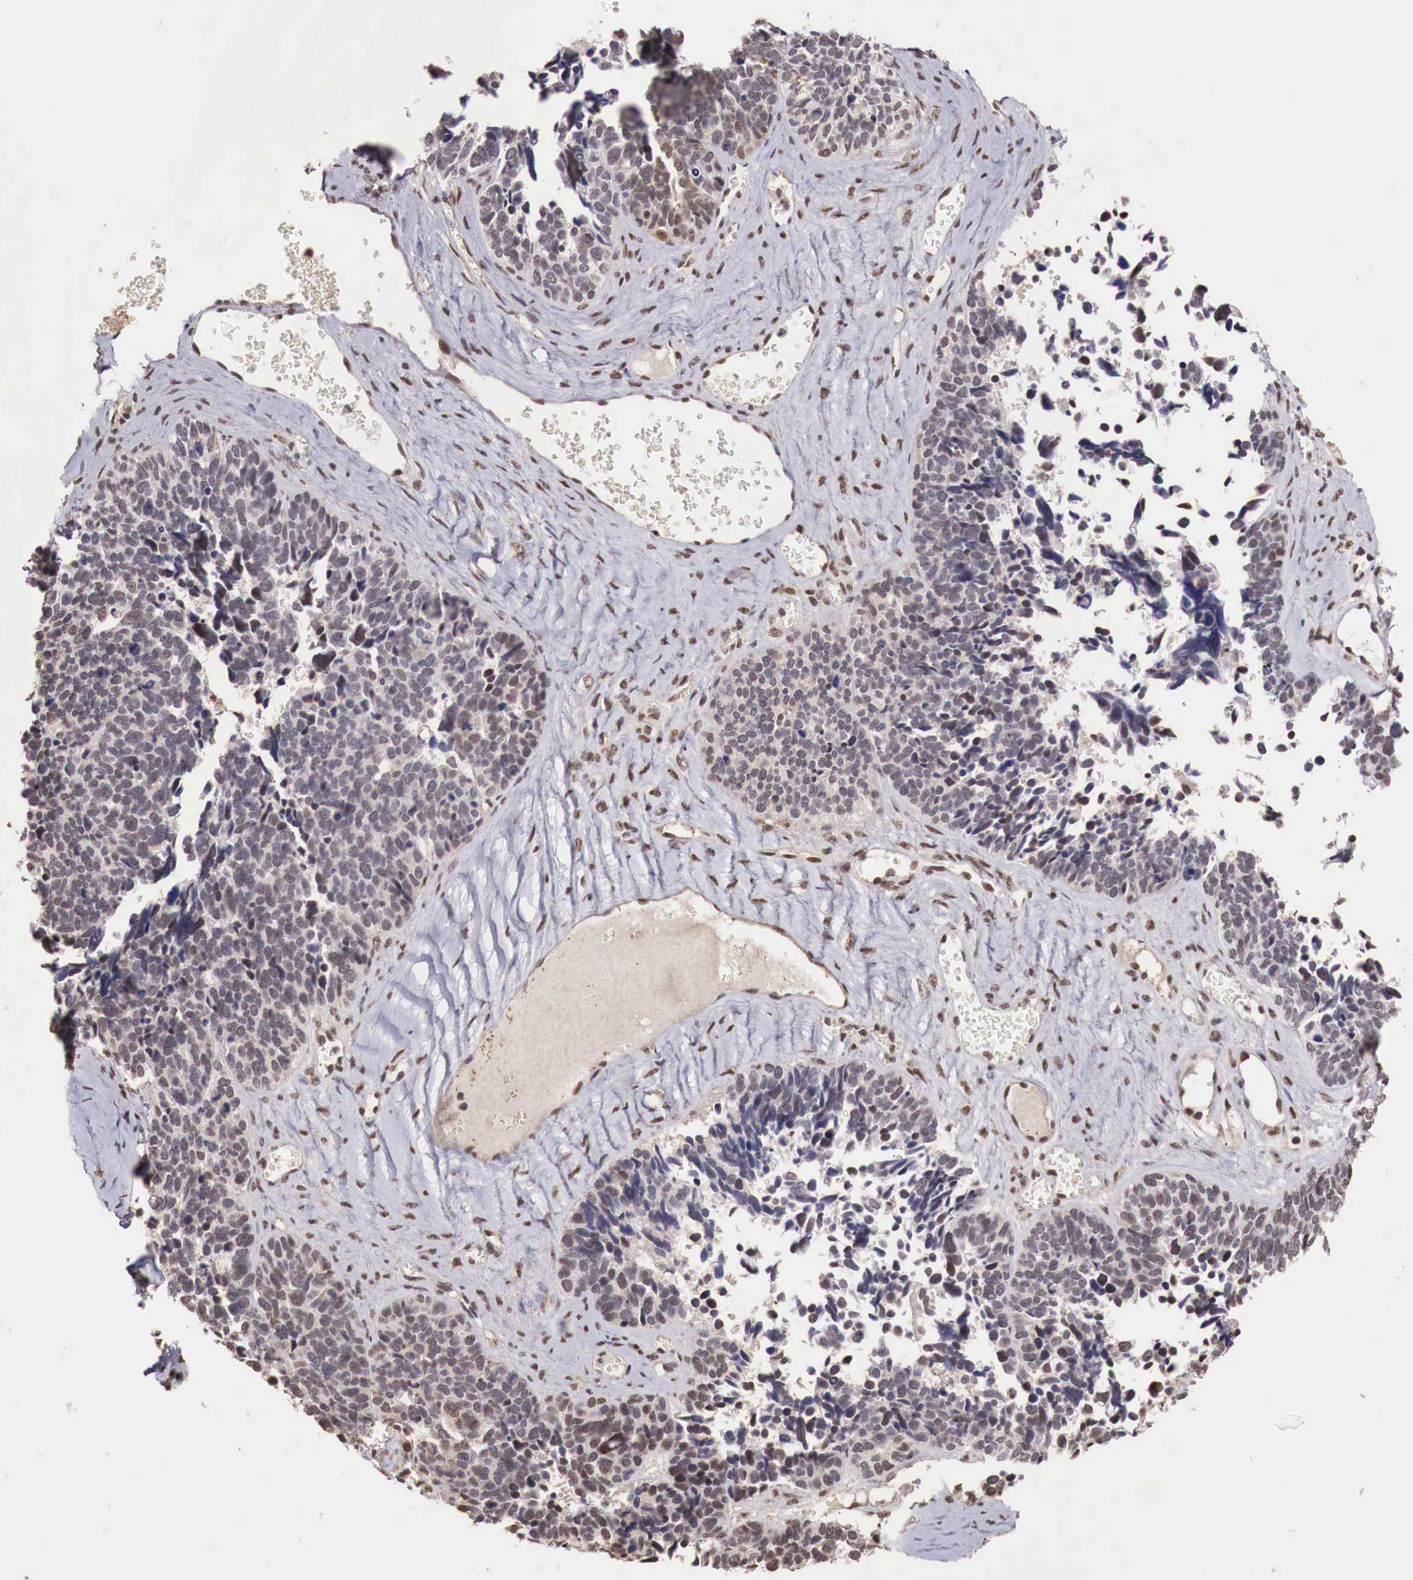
{"staining": {"intensity": "moderate", "quantity": "25%-75%", "location": "cytoplasmic/membranous,nuclear"}, "tissue": "ovarian cancer", "cell_type": "Tumor cells", "image_type": "cancer", "snomed": [{"axis": "morphology", "description": "Cystadenocarcinoma, serous, NOS"}, {"axis": "topography", "description": "Ovary"}], "caption": "Immunohistochemical staining of ovarian cancer shows medium levels of moderate cytoplasmic/membranous and nuclear staining in about 25%-75% of tumor cells.", "gene": "FOXP2", "patient": {"sex": "female", "age": 77}}